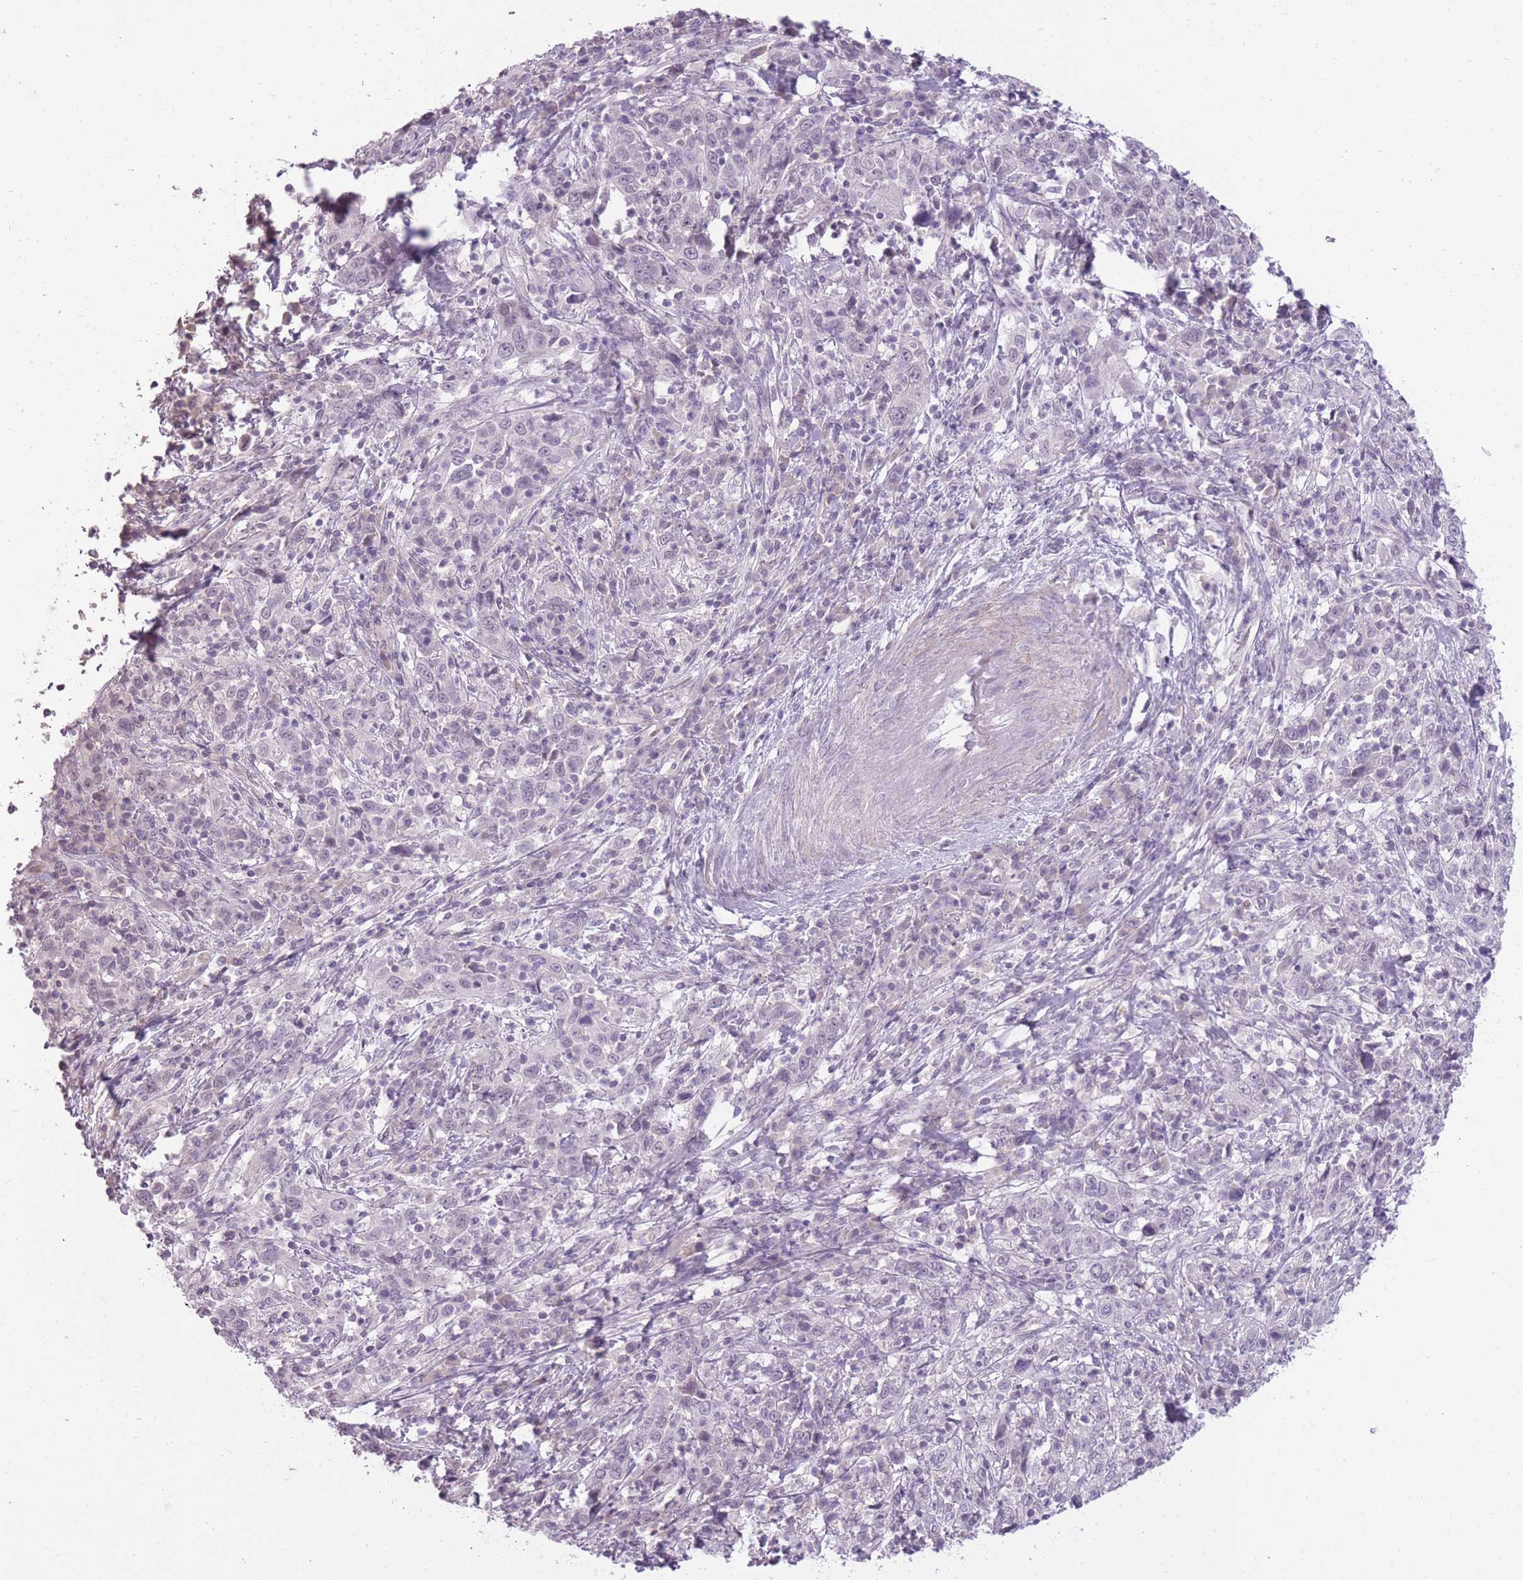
{"staining": {"intensity": "negative", "quantity": "none", "location": "none"}, "tissue": "cervical cancer", "cell_type": "Tumor cells", "image_type": "cancer", "snomed": [{"axis": "morphology", "description": "Squamous cell carcinoma, NOS"}, {"axis": "topography", "description": "Cervix"}], "caption": "Immunohistochemical staining of cervical cancer exhibits no significant positivity in tumor cells.", "gene": "ZBTB24", "patient": {"sex": "female", "age": 46}}